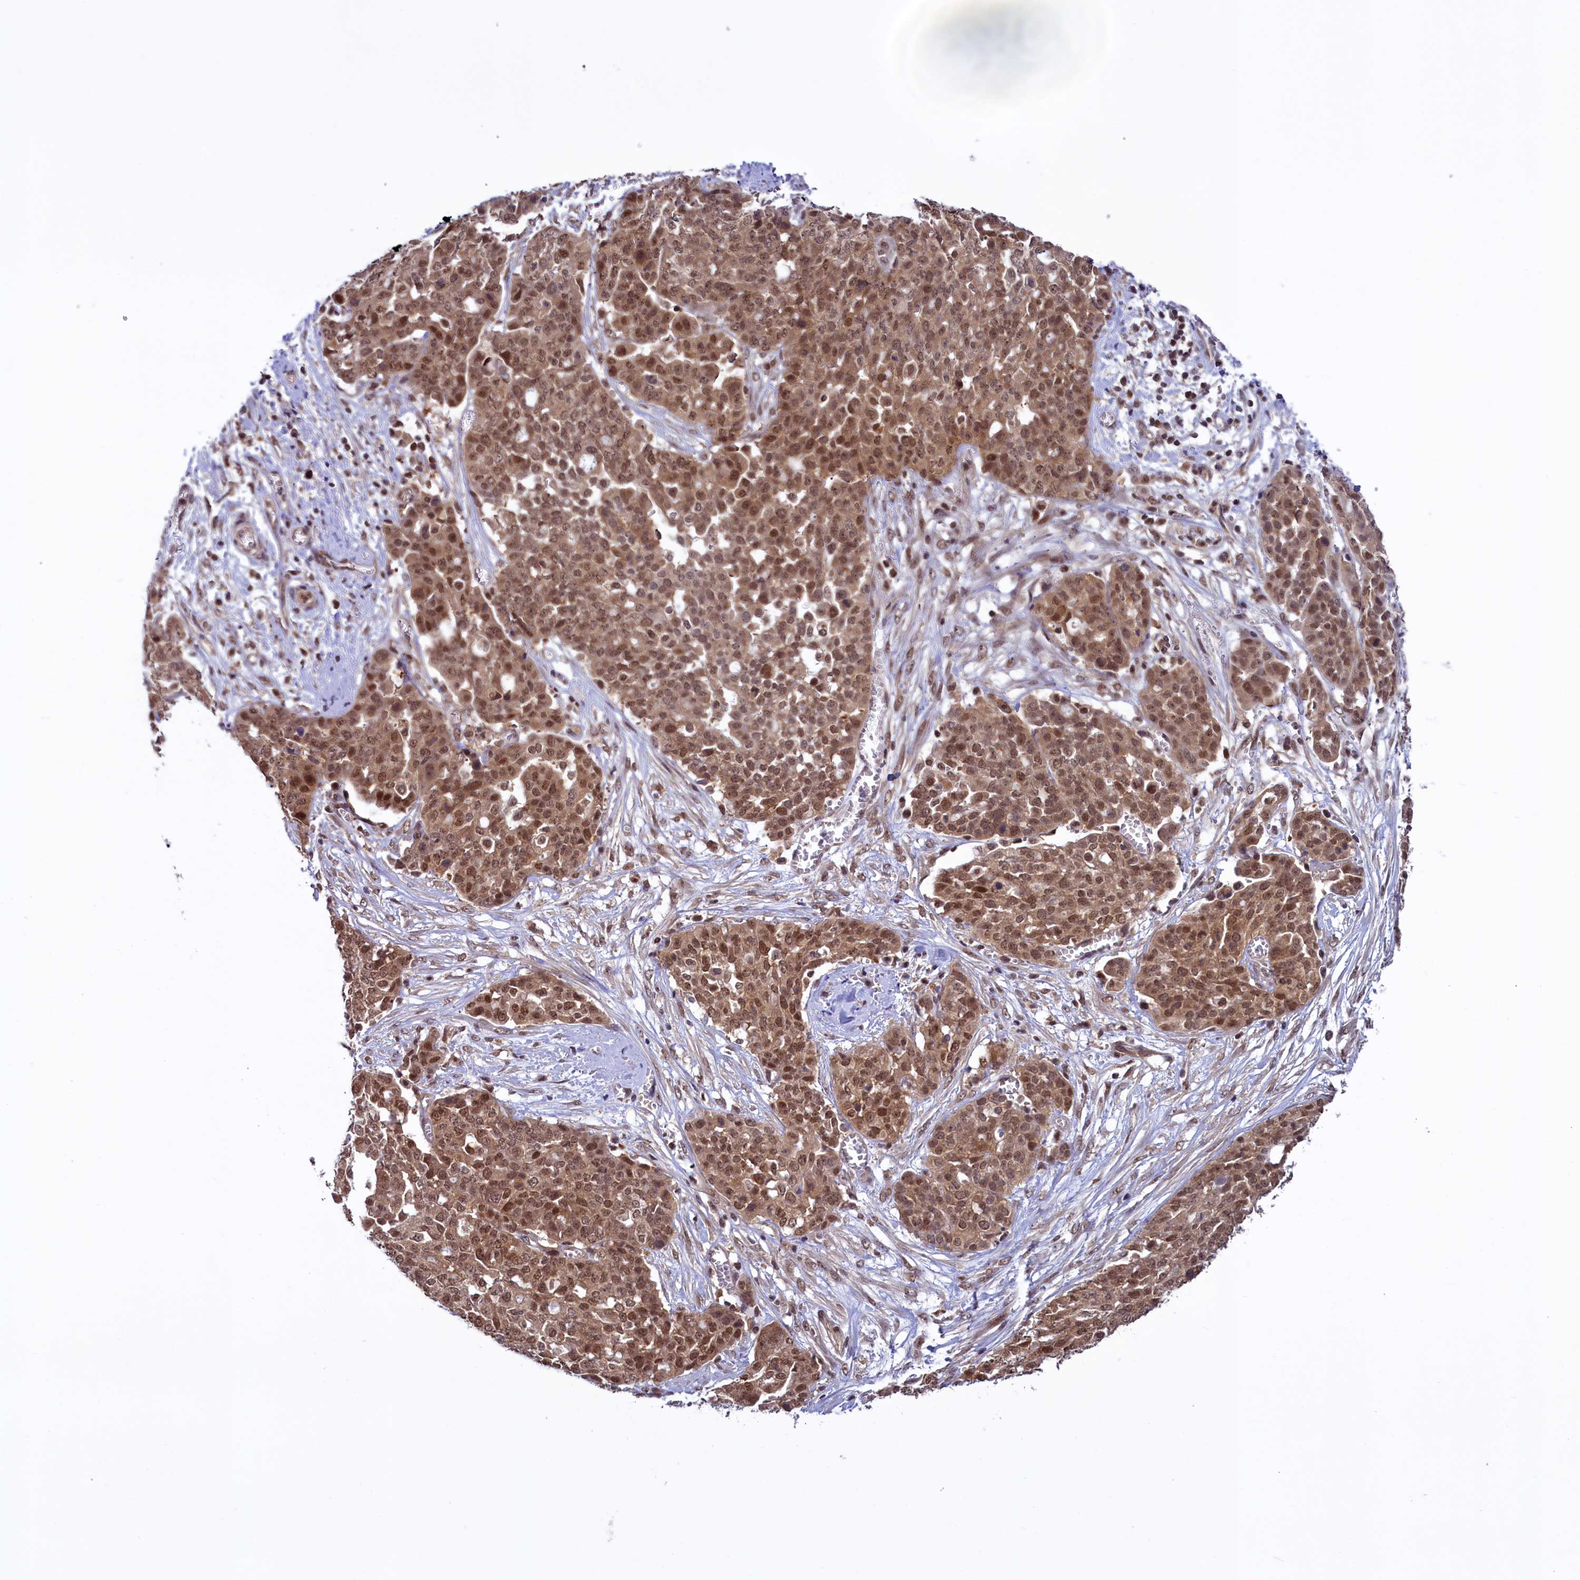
{"staining": {"intensity": "moderate", "quantity": ">75%", "location": "cytoplasmic/membranous,nuclear"}, "tissue": "ovarian cancer", "cell_type": "Tumor cells", "image_type": "cancer", "snomed": [{"axis": "morphology", "description": "Cystadenocarcinoma, serous, NOS"}, {"axis": "topography", "description": "Soft tissue"}, {"axis": "topography", "description": "Ovary"}], "caption": "Ovarian cancer (serous cystadenocarcinoma) was stained to show a protein in brown. There is medium levels of moderate cytoplasmic/membranous and nuclear expression in approximately >75% of tumor cells. The protein of interest is stained brown, and the nuclei are stained in blue (DAB (3,3'-diaminobenzidine) IHC with brightfield microscopy, high magnification).", "gene": "SLC7A6OS", "patient": {"sex": "female", "age": 57}}